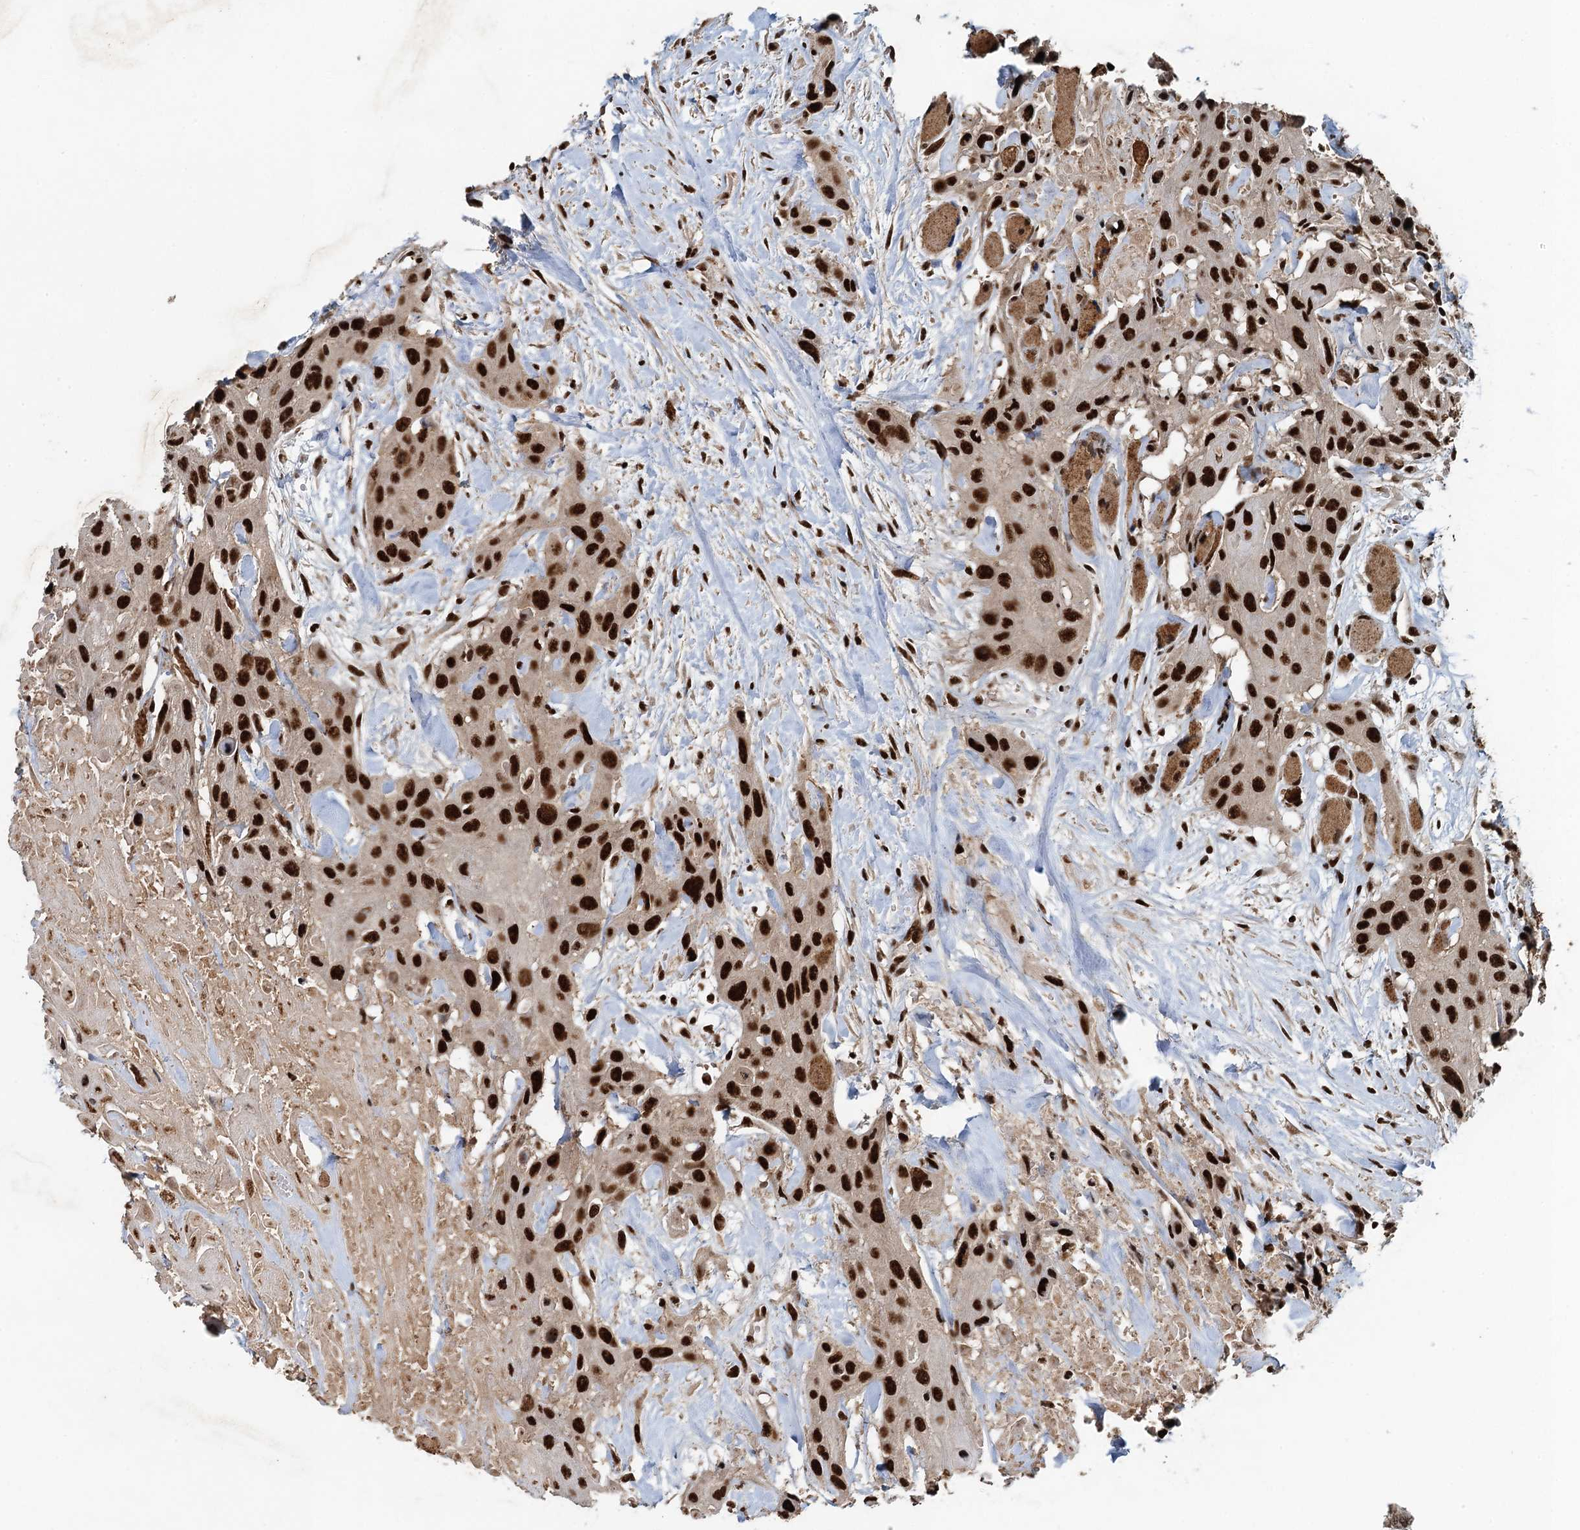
{"staining": {"intensity": "strong", "quantity": ">75%", "location": "nuclear"}, "tissue": "head and neck cancer", "cell_type": "Tumor cells", "image_type": "cancer", "snomed": [{"axis": "morphology", "description": "Squamous cell carcinoma, NOS"}, {"axis": "topography", "description": "Head-Neck"}], "caption": "Head and neck cancer (squamous cell carcinoma) stained with a brown dye exhibits strong nuclear positive expression in about >75% of tumor cells.", "gene": "ZC3H18", "patient": {"sex": "male", "age": 81}}